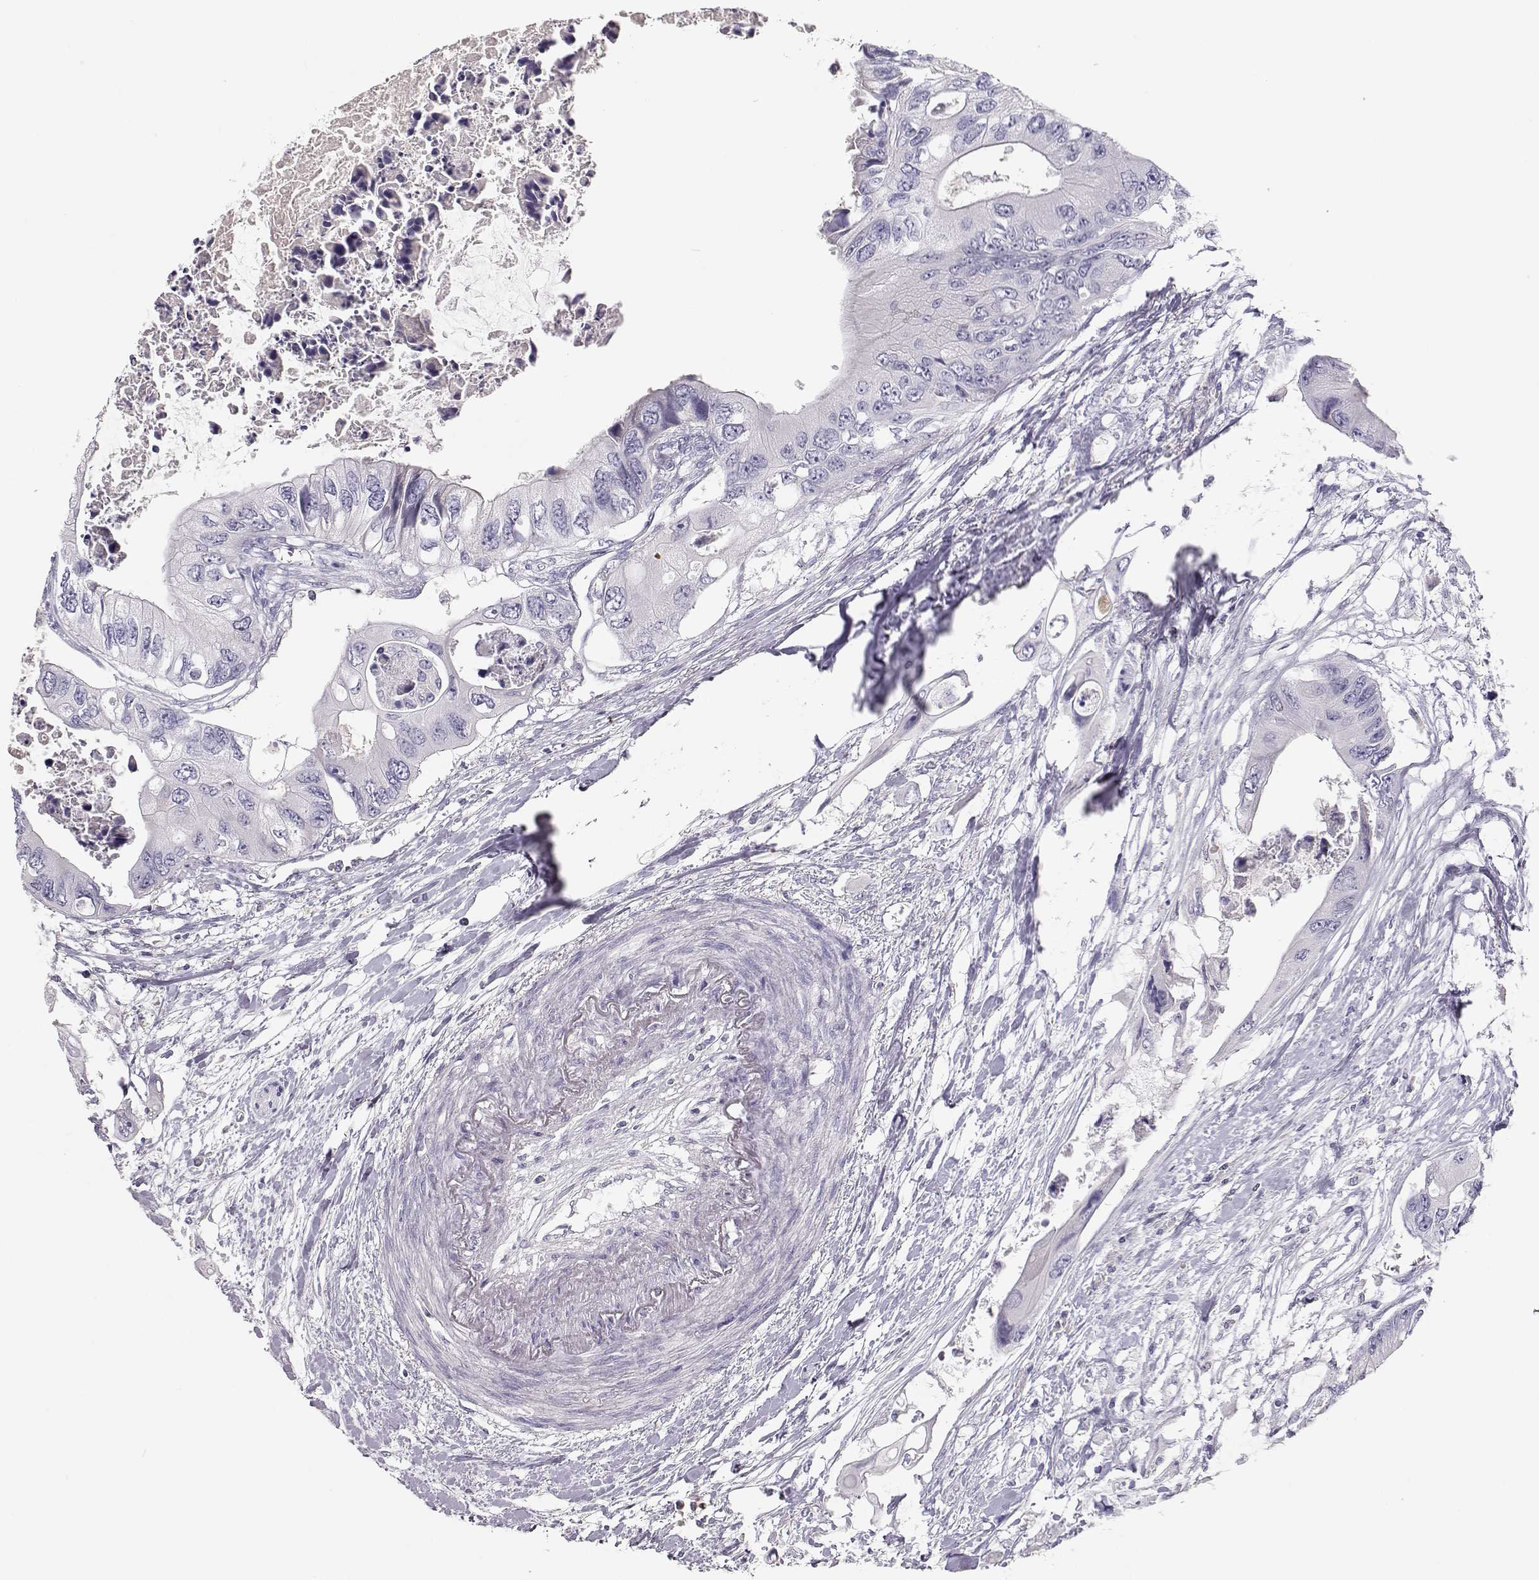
{"staining": {"intensity": "negative", "quantity": "none", "location": "none"}, "tissue": "colorectal cancer", "cell_type": "Tumor cells", "image_type": "cancer", "snomed": [{"axis": "morphology", "description": "Adenocarcinoma, NOS"}, {"axis": "topography", "description": "Rectum"}], "caption": "DAB (3,3'-diaminobenzidine) immunohistochemical staining of human colorectal cancer exhibits no significant positivity in tumor cells. The staining was performed using DAB (3,3'-diaminobenzidine) to visualize the protein expression in brown, while the nuclei were stained in blue with hematoxylin (Magnification: 20x).", "gene": "SLCO6A1", "patient": {"sex": "male", "age": 63}}